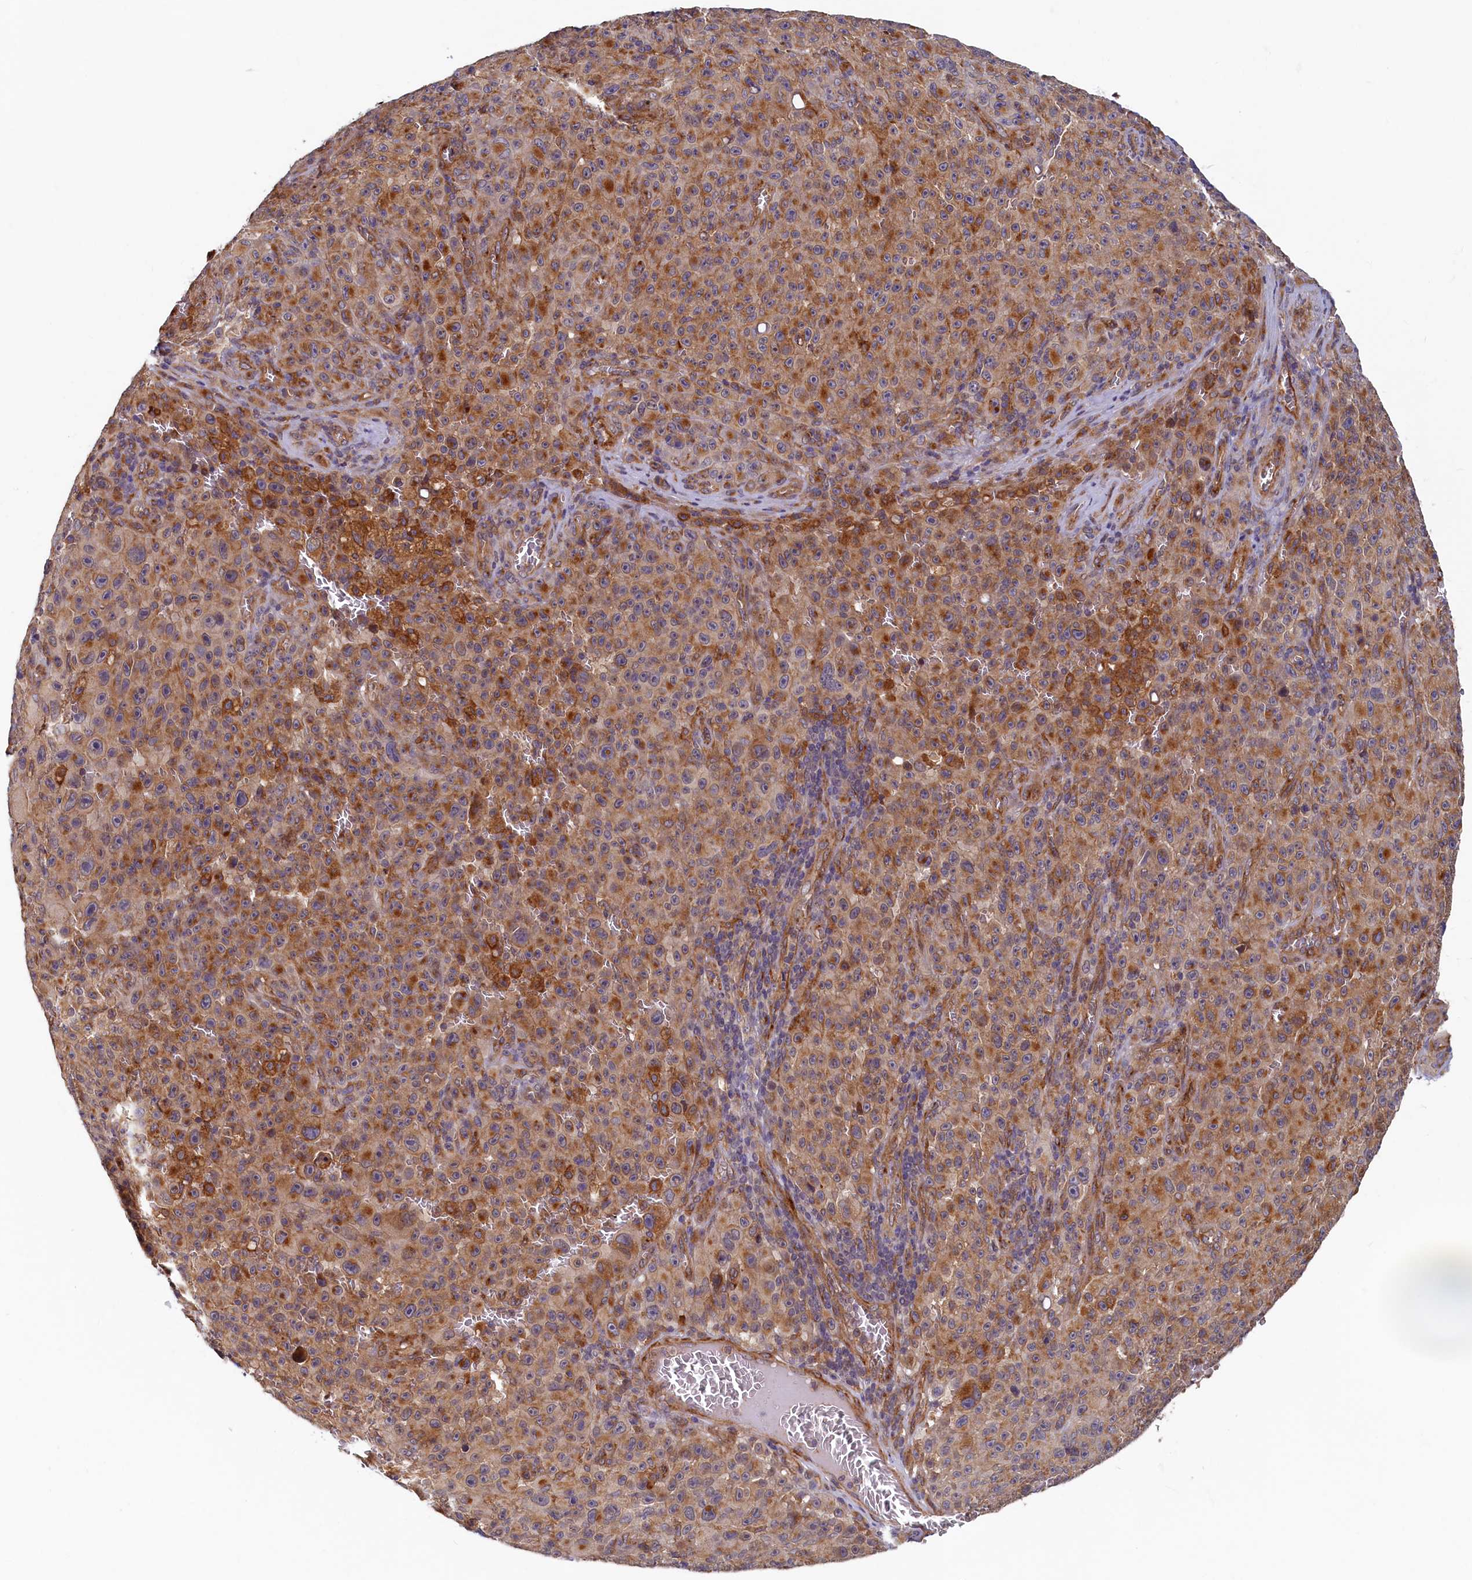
{"staining": {"intensity": "moderate", "quantity": ">75%", "location": "cytoplasmic/membranous"}, "tissue": "melanoma", "cell_type": "Tumor cells", "image_type": "cancer", "snomed": [{"axis": "morphology", "description": "Malignant melanoma, NOS"}, {"axis": "topography", "description": "Skin"}], "caption": "Moderate cytoplasmic/membranous staining for a protein is present in about >75% of tumor cells of melanoma using immunohistochemistry (IHC).", "gene": "STX12", "patient": {"sex": "female", "age": 82}}